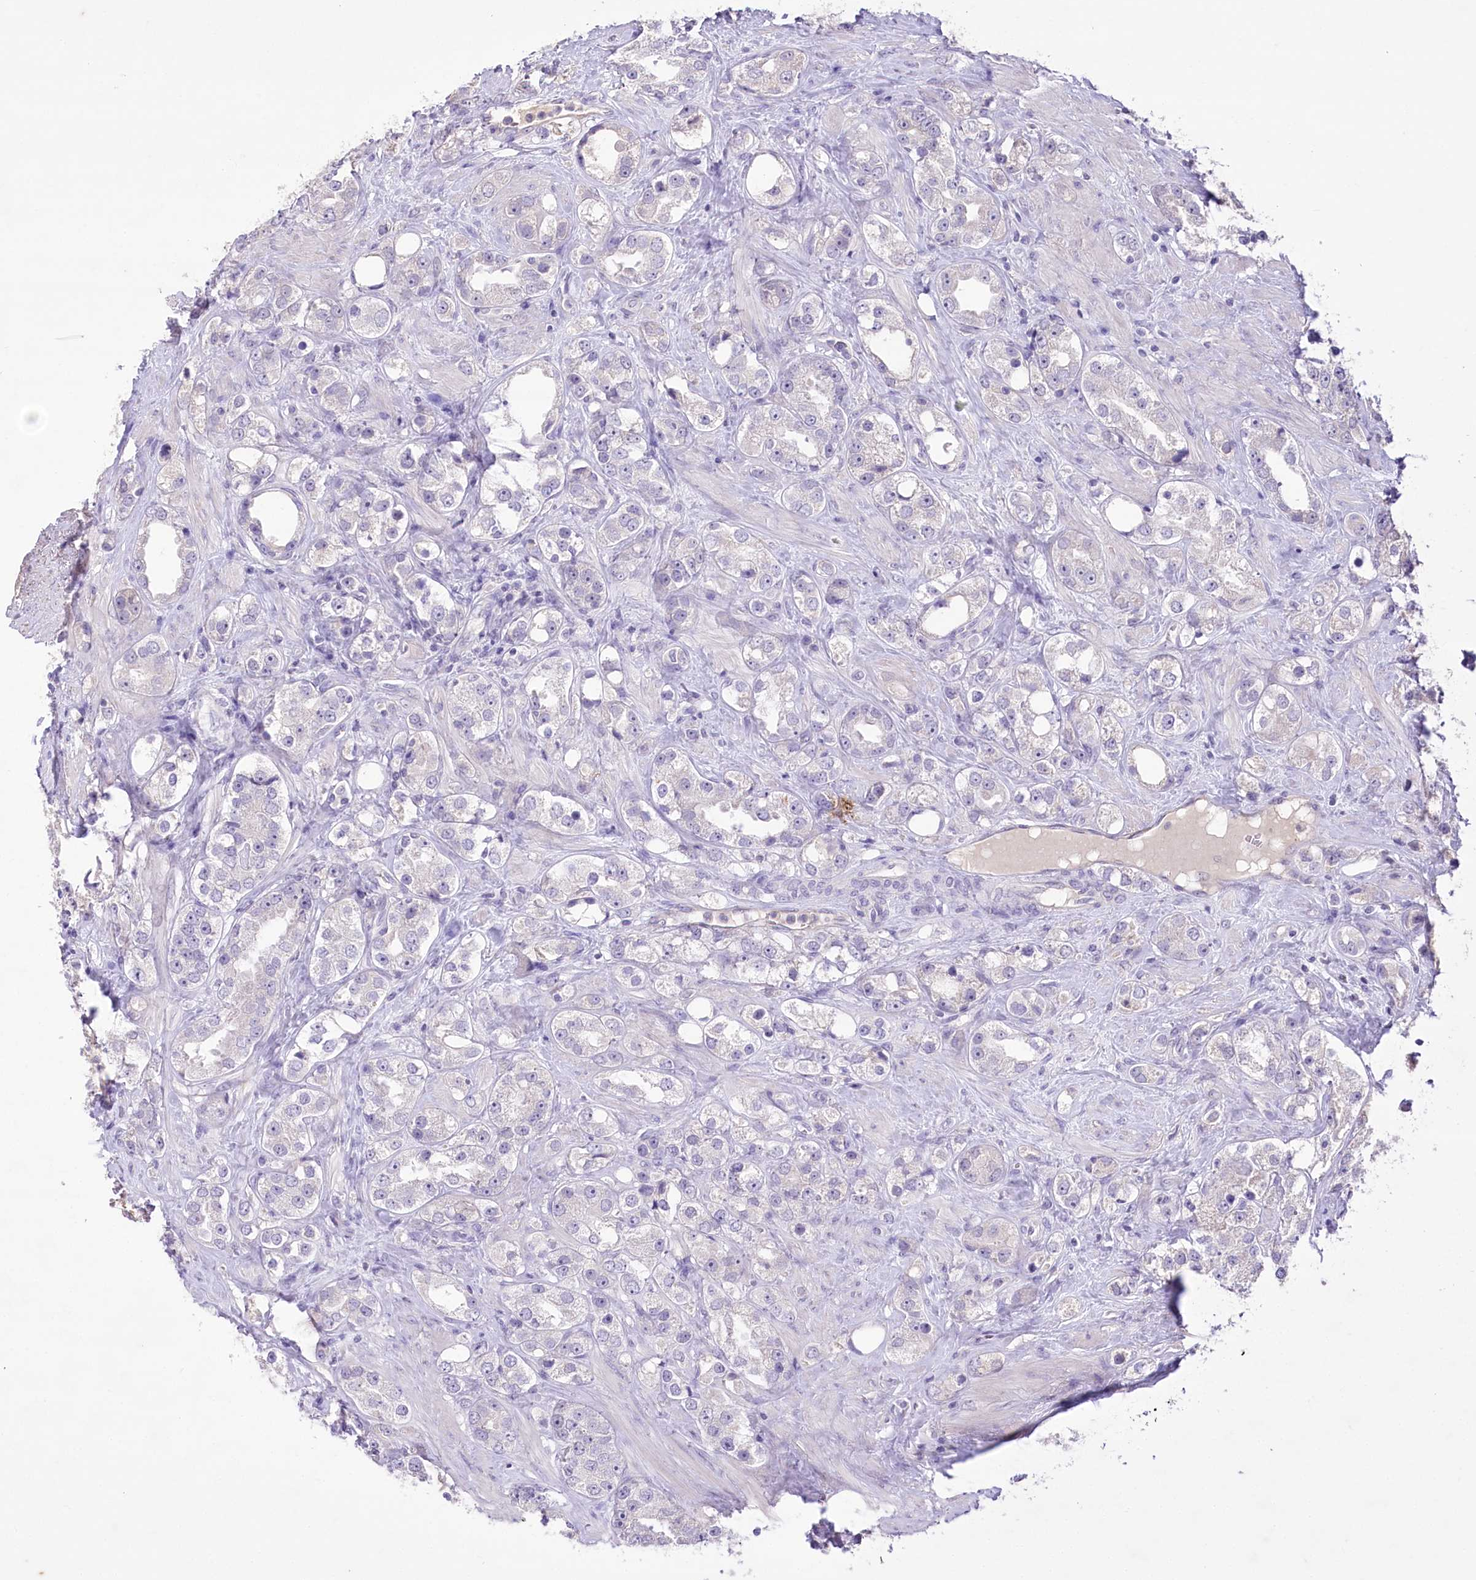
{"staining": {"intensity": "negative", "quantity": "none", "location": "none"}, "tissue": "prostate cancer", "cell_type": "Tumor cells", "image_type": "cancer", "snomed": [{"axis": "morphology", "description": "Adenocarcinoma, NOS"}, {"axis": "topography", "description": "Prostate"}], "caption": "Immunohistochemical staining of prostate cancer exhibits no significant expression in tumor cells.", "gene": "ENPP1", "patient": {"sex": "male", "age": 79}}